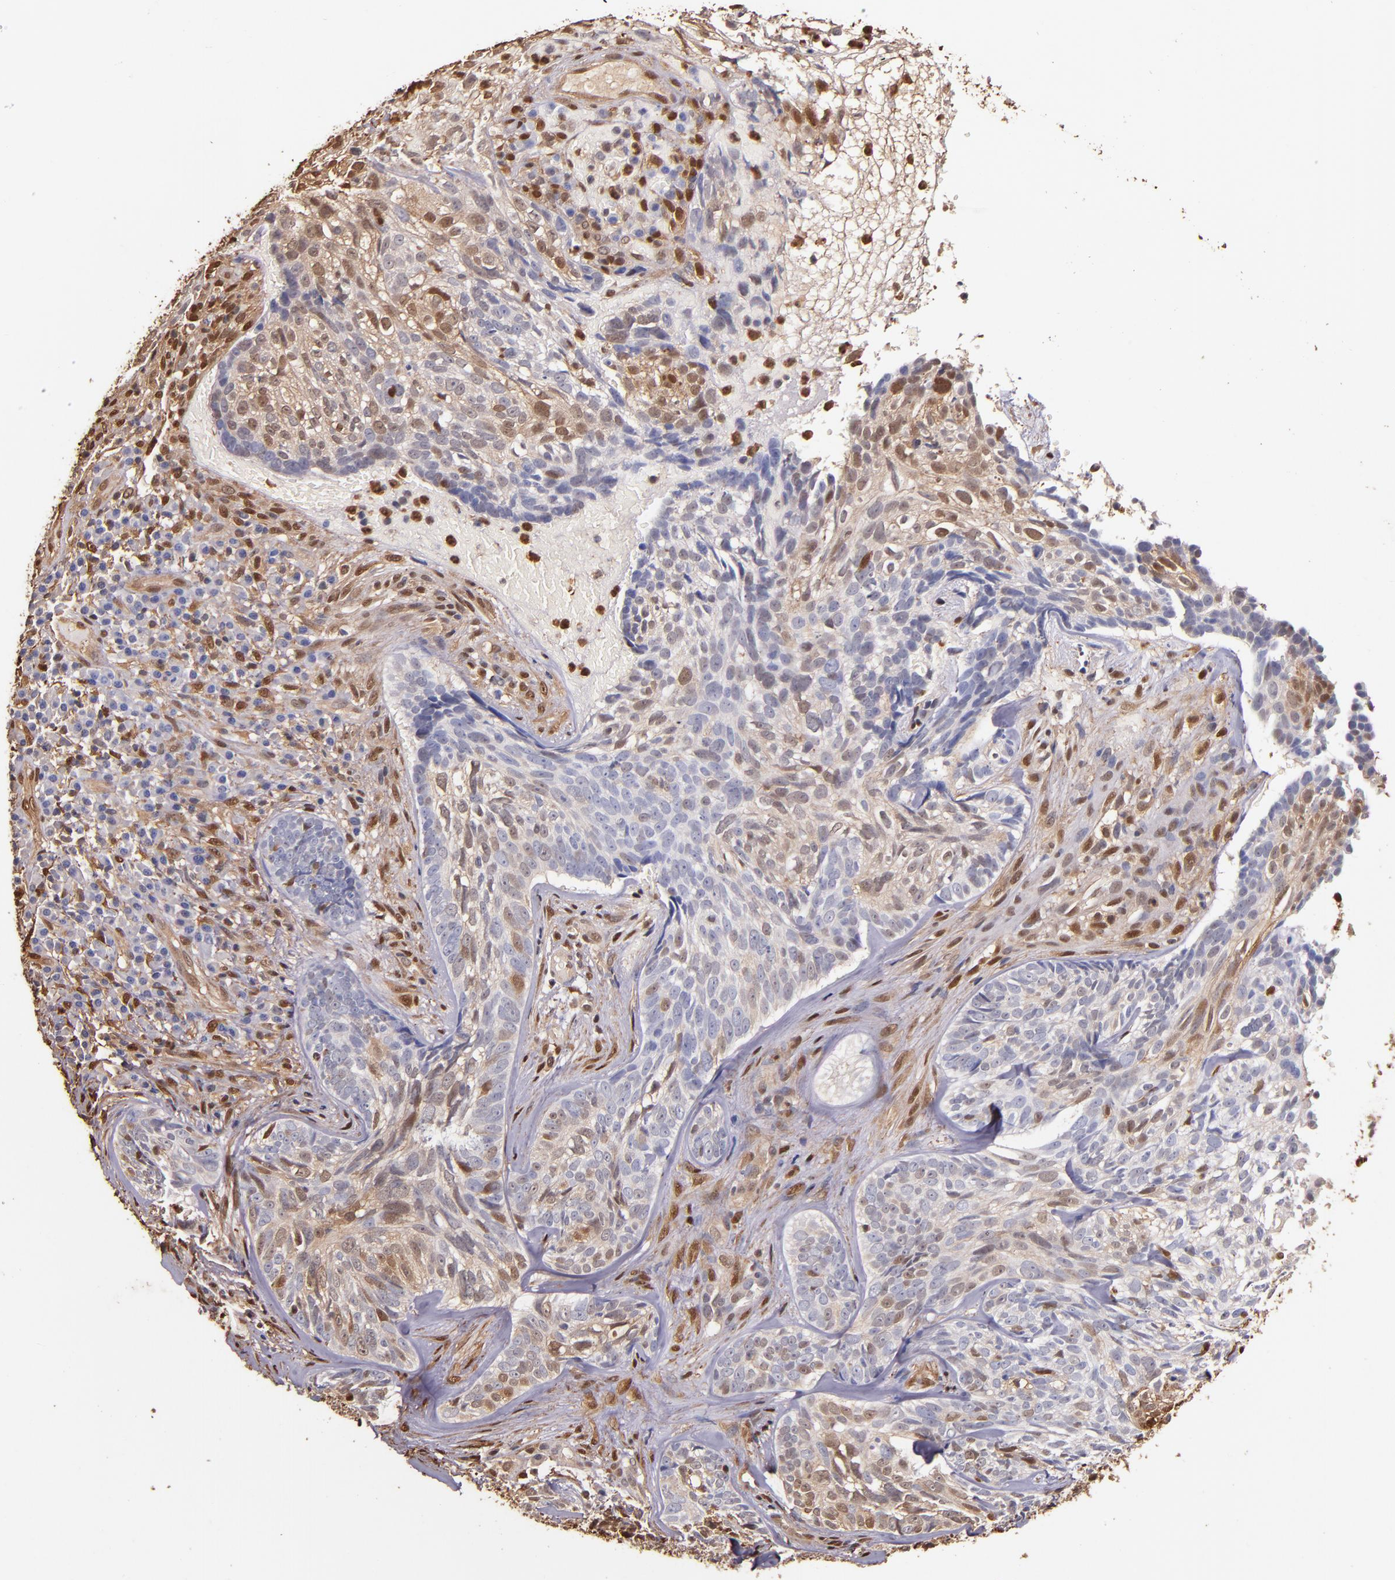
{"staining": {"intensity": "weak", "quantity": "<25%", "location": "cytoplasmic/membranous"}, "tissue": "skin cancer", "cell_type": "Tumor cells", "image_type": "cancer", "snomed": [{"axis": "morphology", "description": "Basal cell carcinoma"}, {"axis": "topography", "description": "Skin"}], "caption": "High power microscopy histopathology image of an IHC histopathology image of basal cell carcinoma (skin), revealing no significant staining in tumor cells.", "gene": "S100A6", "patient": {"sex": "male", "age": 72}}